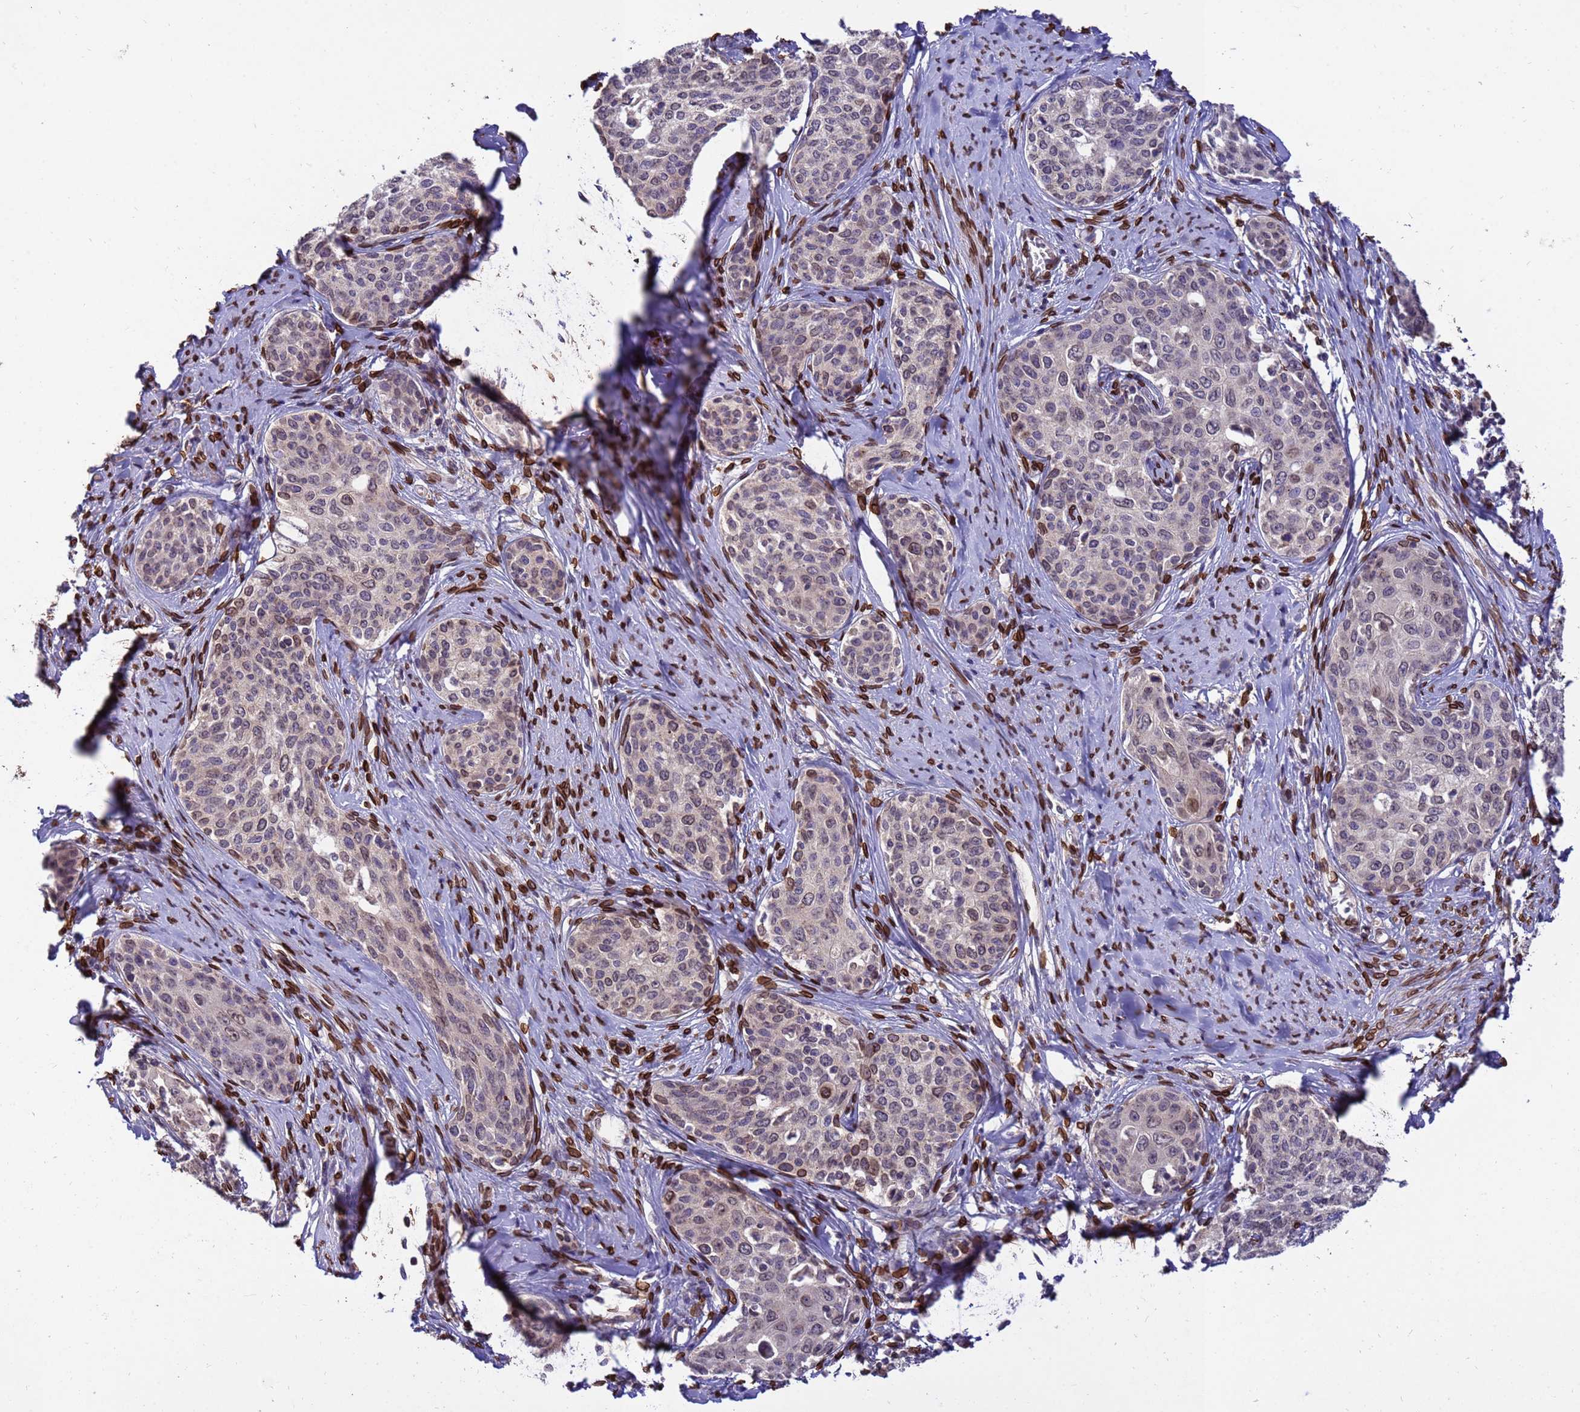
{"staining": {"intensity": "weak", "quantity": "<25%", "location": "cytoplasmic/membranous,nuclear"}, "tissue": "cervical cancer", "cell_type": "Tumor cells", "image_type": "cancer", "snomed": [{"axis": "morphology", "description": "Squamous cell carcinoma, NOS"}, {"axis": "morphology", "description": "Adenocarcinoma, NOS"}, {"axis": "topography", "description": "Cervix"}], "caption": "The IHC image has no significant staining in tumor cells of cervical cancer tissue.", "gene": "GPR135", "patient": {"sex": "female", "age": 52}}